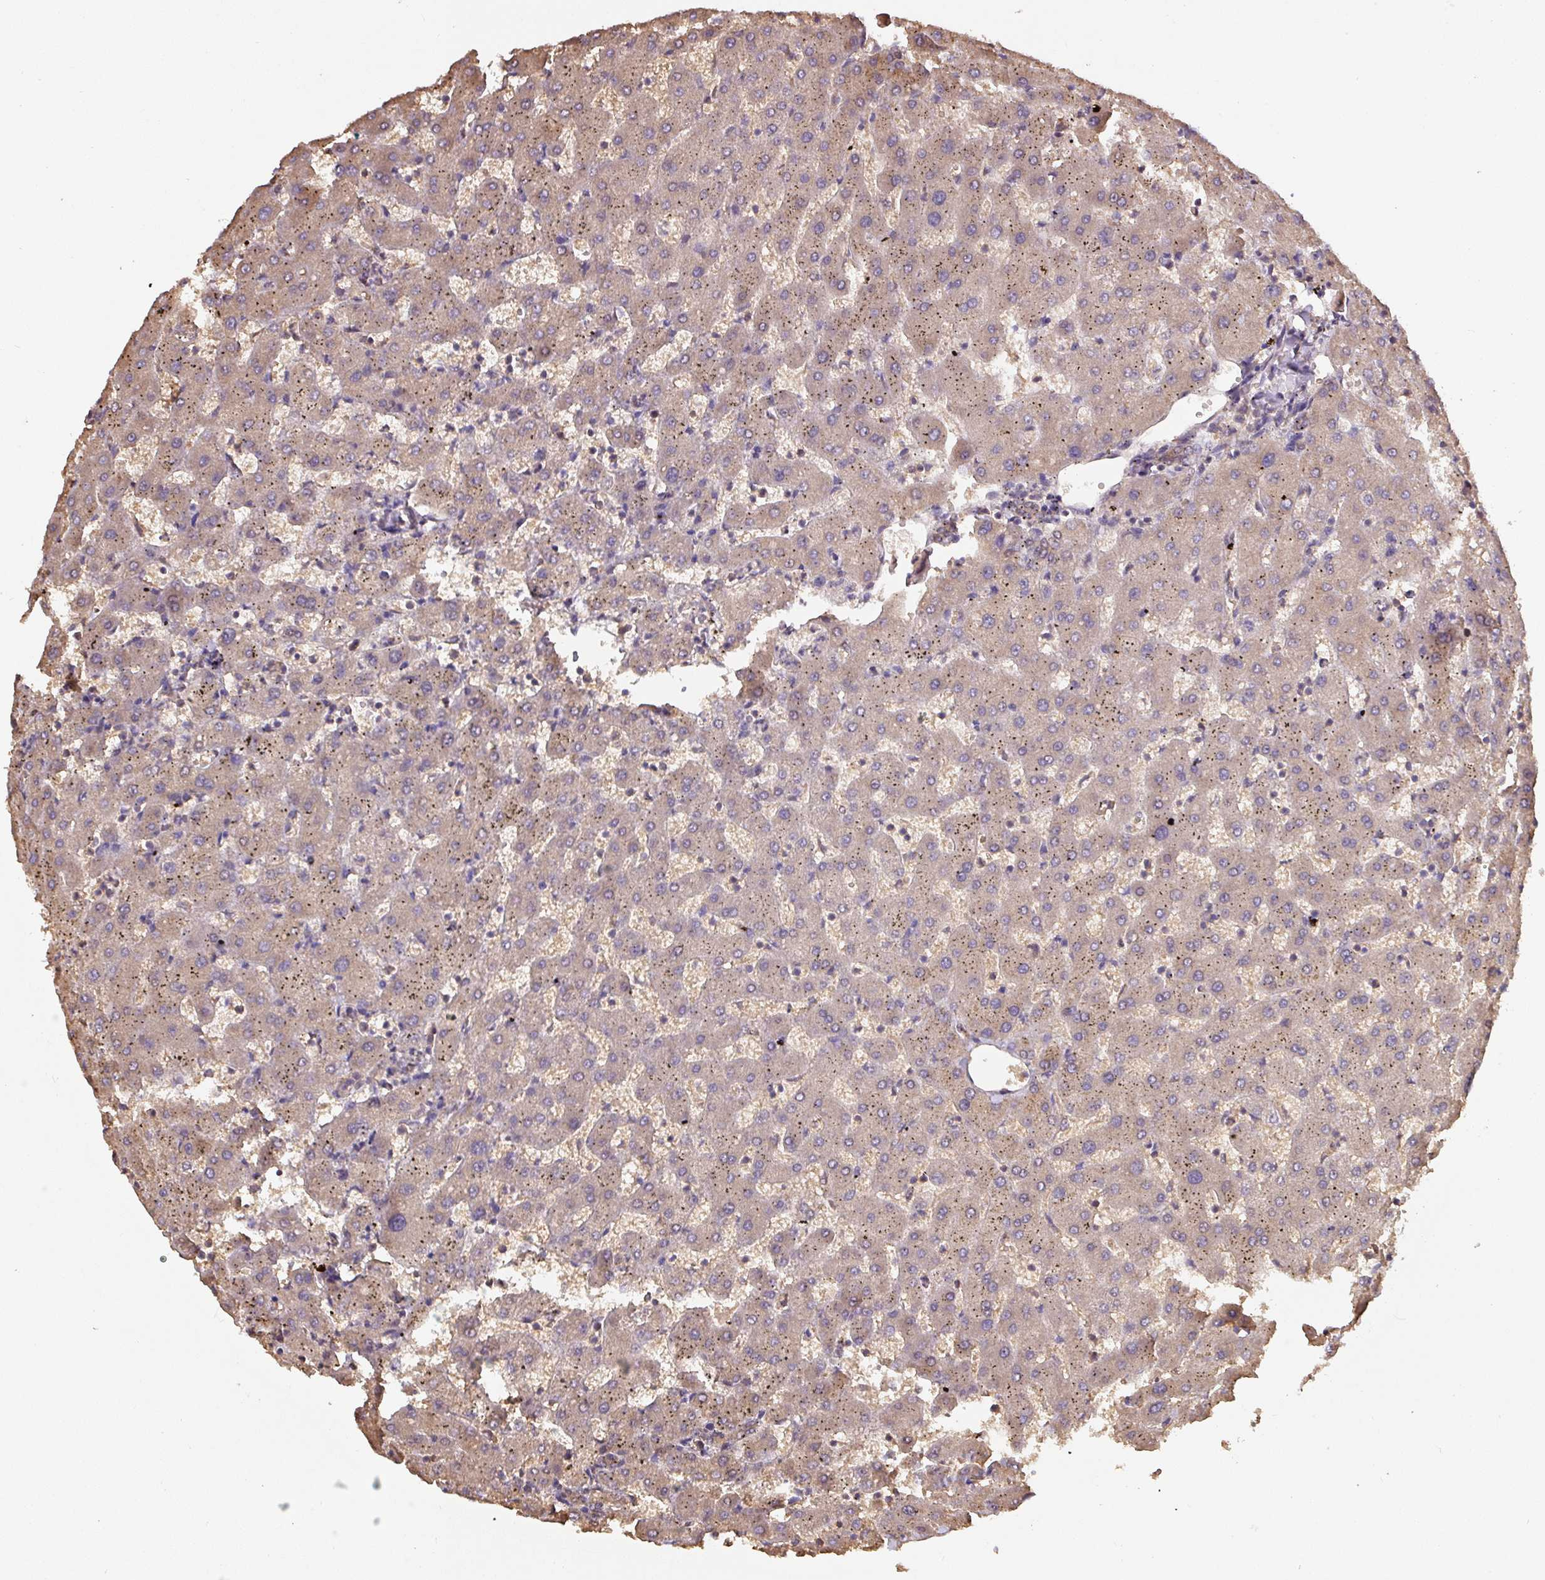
{"staining": {"intensity": "moderate", "quantity": "25%-75%", "location": "cytoplasmic/membranous"}, "tissue": "liver", "cell_type": "Cholangiocytes", "image_type": "normal", "snomed": [{"axis": "morphology", "description": "Normal tissue, NOS"}, {"axis": "topography", "description": "Liver"}], "caption": "The immunohistochemical stain shows moderate cytoplasmic/membranous positivity in cholangiocytes of normal liver.", "gene": "ST13", "patient": {"sex": "female", "age": 63}}